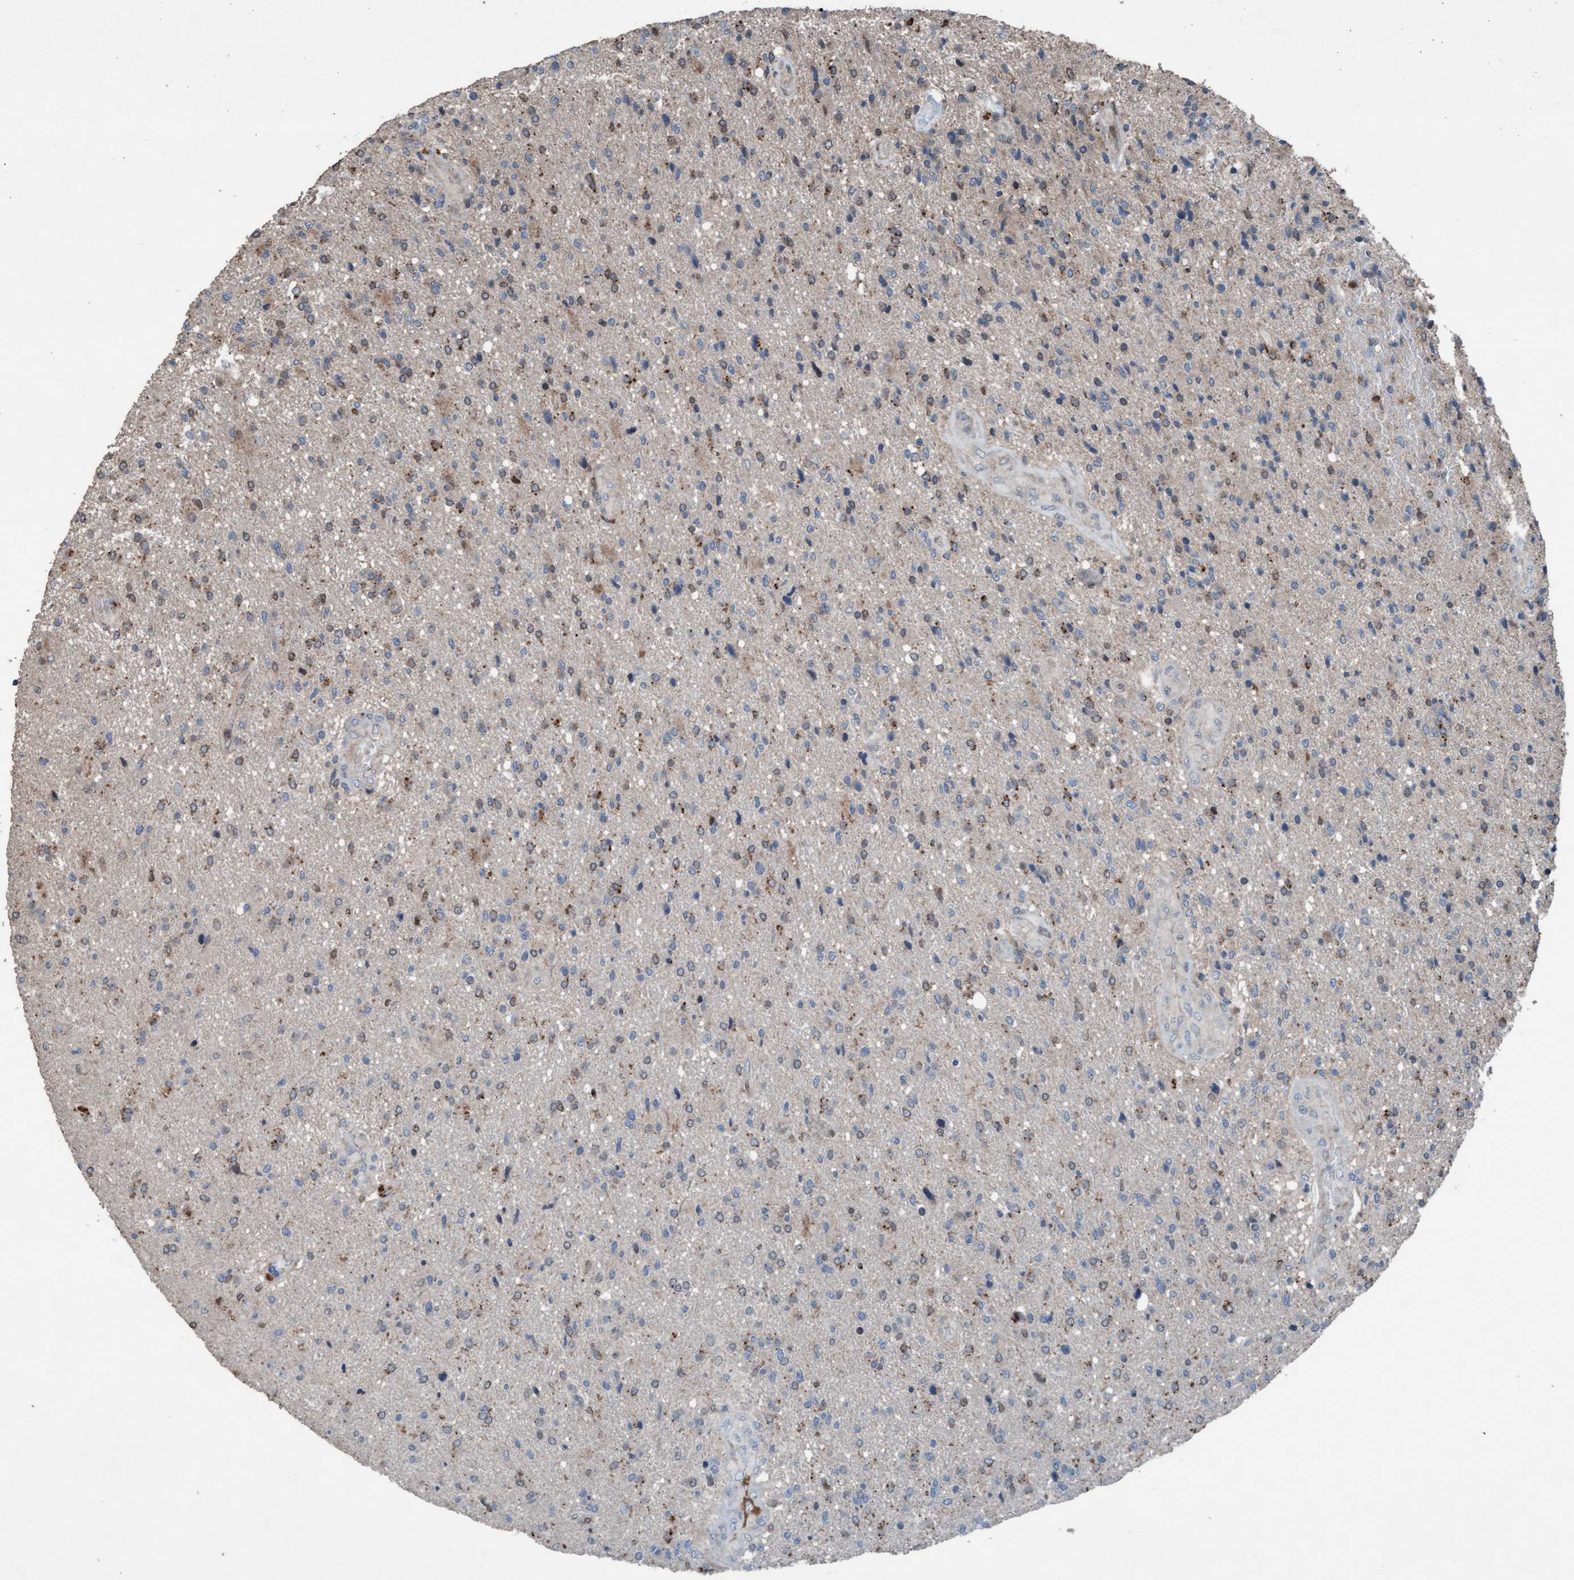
{"staining": {"intensity": "weak", "quantity": "25%-75%", "location": "cytoplasmic/membranous"}, "tissue": "glioma", "cell_type": "Tumor cells", "image_type": "cancer", "snomed": [{"axis": "morphology", "description": "Glioma, malignant, High grade"}, {"axis": "topography", "description": "Brain"}], "caption": "Immunohistochemistry of malignant high-grade glioma reveals low levels of weak cytoplasmic/membranous staining in approximately 25%-75% of tumor cells.", "gene": "PLXNB2", "patient": {"sex": "male", "age": 72}}